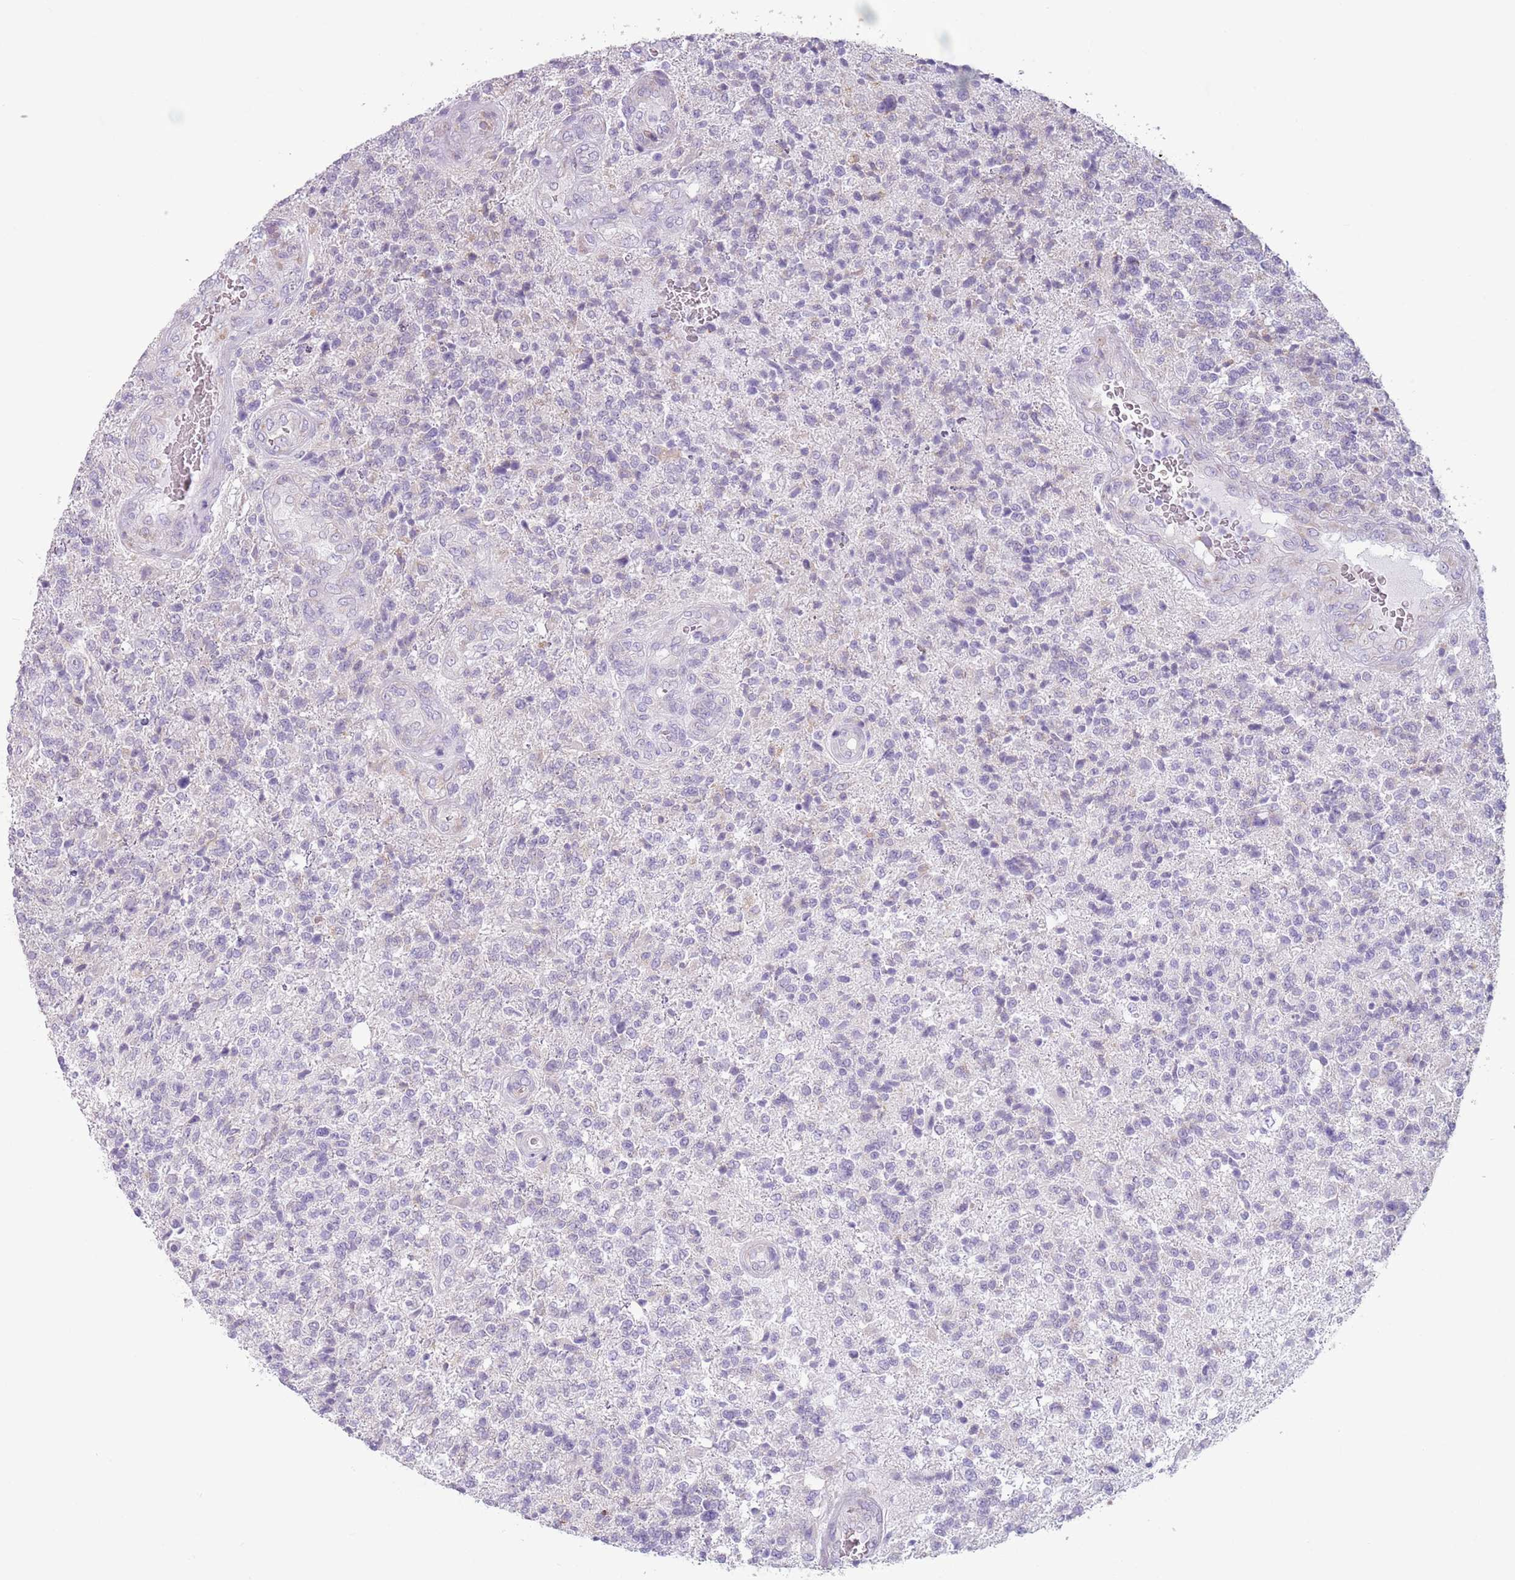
{"staining": {"intensity": "negative", "quantity": "none", "location": "none"}, "tissue": "glioma", "cell_type": "Tumor cells", "image_type": "cancer", "snomed": [{"axis": "morphology", "description": "Glioma, malignant, High grade"}, {"axis": "topography", "description": "Brain"}], "caption": "Protein analysis of malignant high-grade glioma demonstrates no significant positivity in tumor cells.", "gene": "HYOU1", "patient": {"sex": "male", "age": 56}}